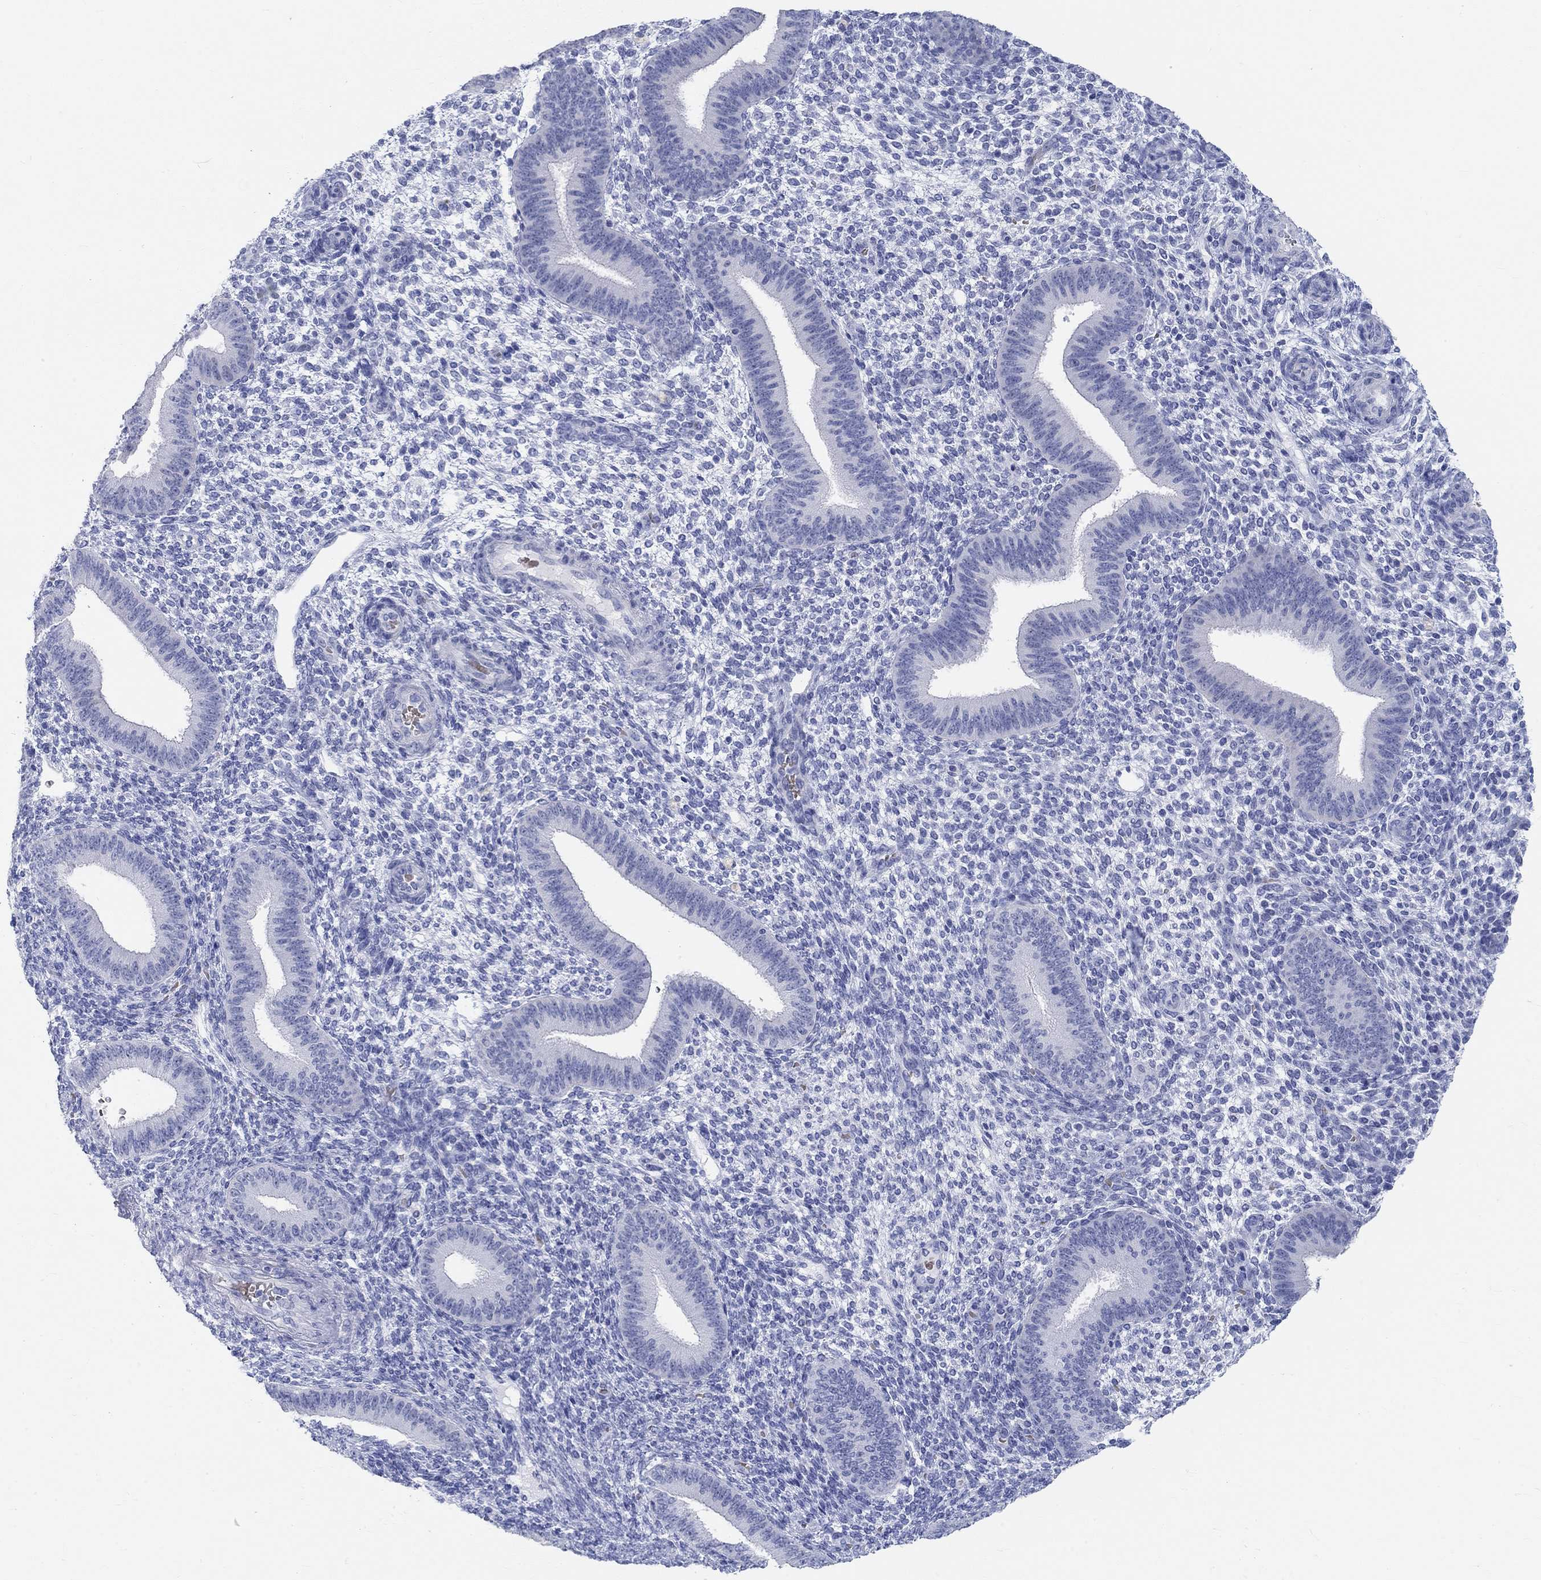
{"staining": {"intensity": "negative", "quantity": "none", "location": "none"}, "tissue": "endometrium", "cell_type": "Cells in endometrial stroma", "image_type": "normal", "snomed": [{"axis": "morphology", "description": "Normal tissue, NOS"}, {"axis": "topography", "description": "Endometrium"}], "caption": "Immunohistochemical staining of normal endometrium exhibits no significant positivity in cells in endometrial stroma. (DAB immunohistochemistry, high magnification).", "gene": "GRIA3", "patient": {"sex": "female", "age": 39}}